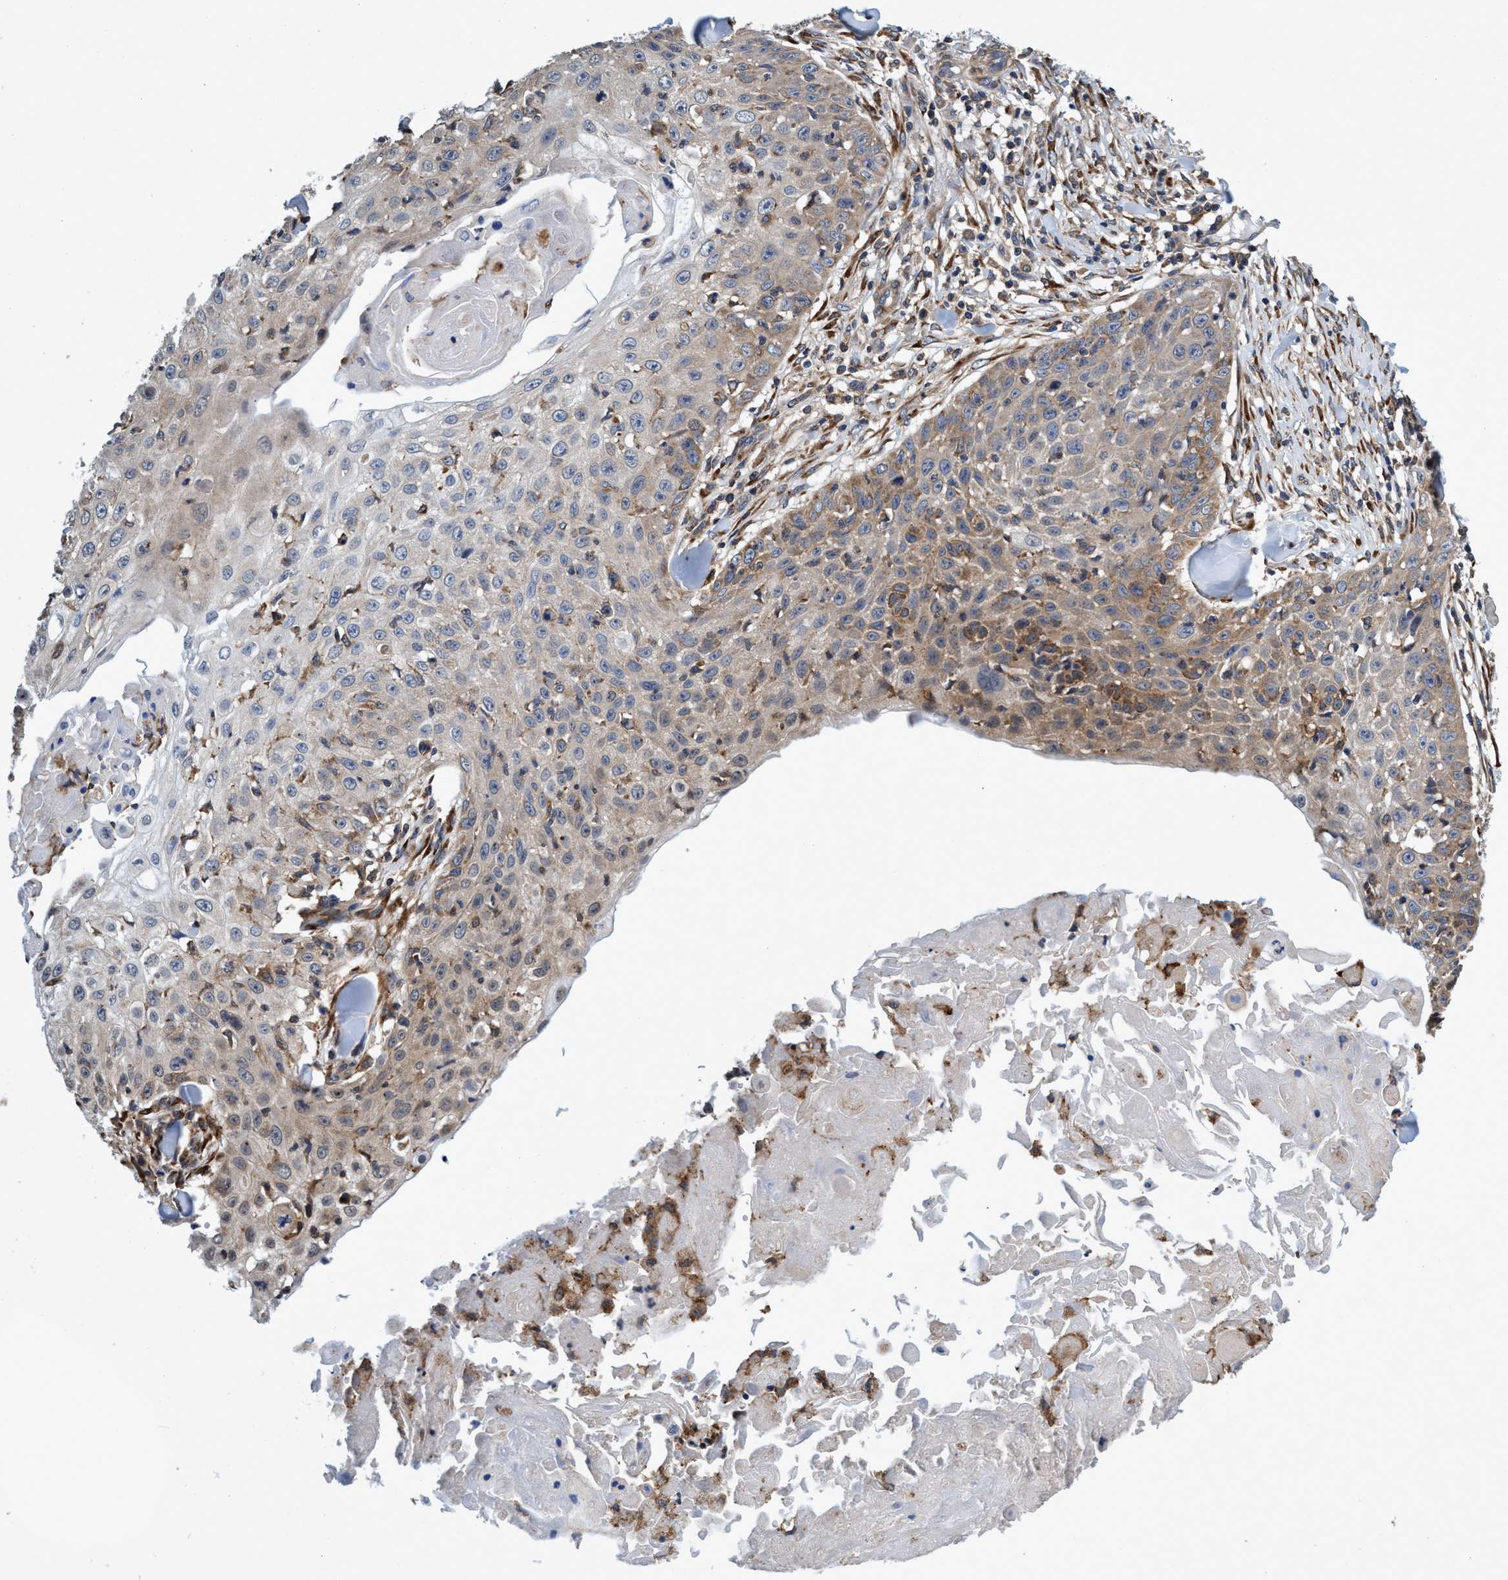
{"staining": {"intensity": "weak", "quantity": ">75%", "location": "cytoplasmic/membranous"}, "tissue": "skin cancer", "cell_type": "Tumor cells", "image_type": "cancer", "snomed": [{"axis": "morphology", "description": "Squamous cell carcinoma, NOS"}, {"axis": "topography", "description": "Skin"}], "caption": "DAB immunohistochemical staining of skin cancer (squamous cell carcinoma) shows weak cytoplasmic/membranous protein expression in about >75% of tumor cells.", "gene": "CALCOCO2", "patient": {"sex": "male", "age": 86}}